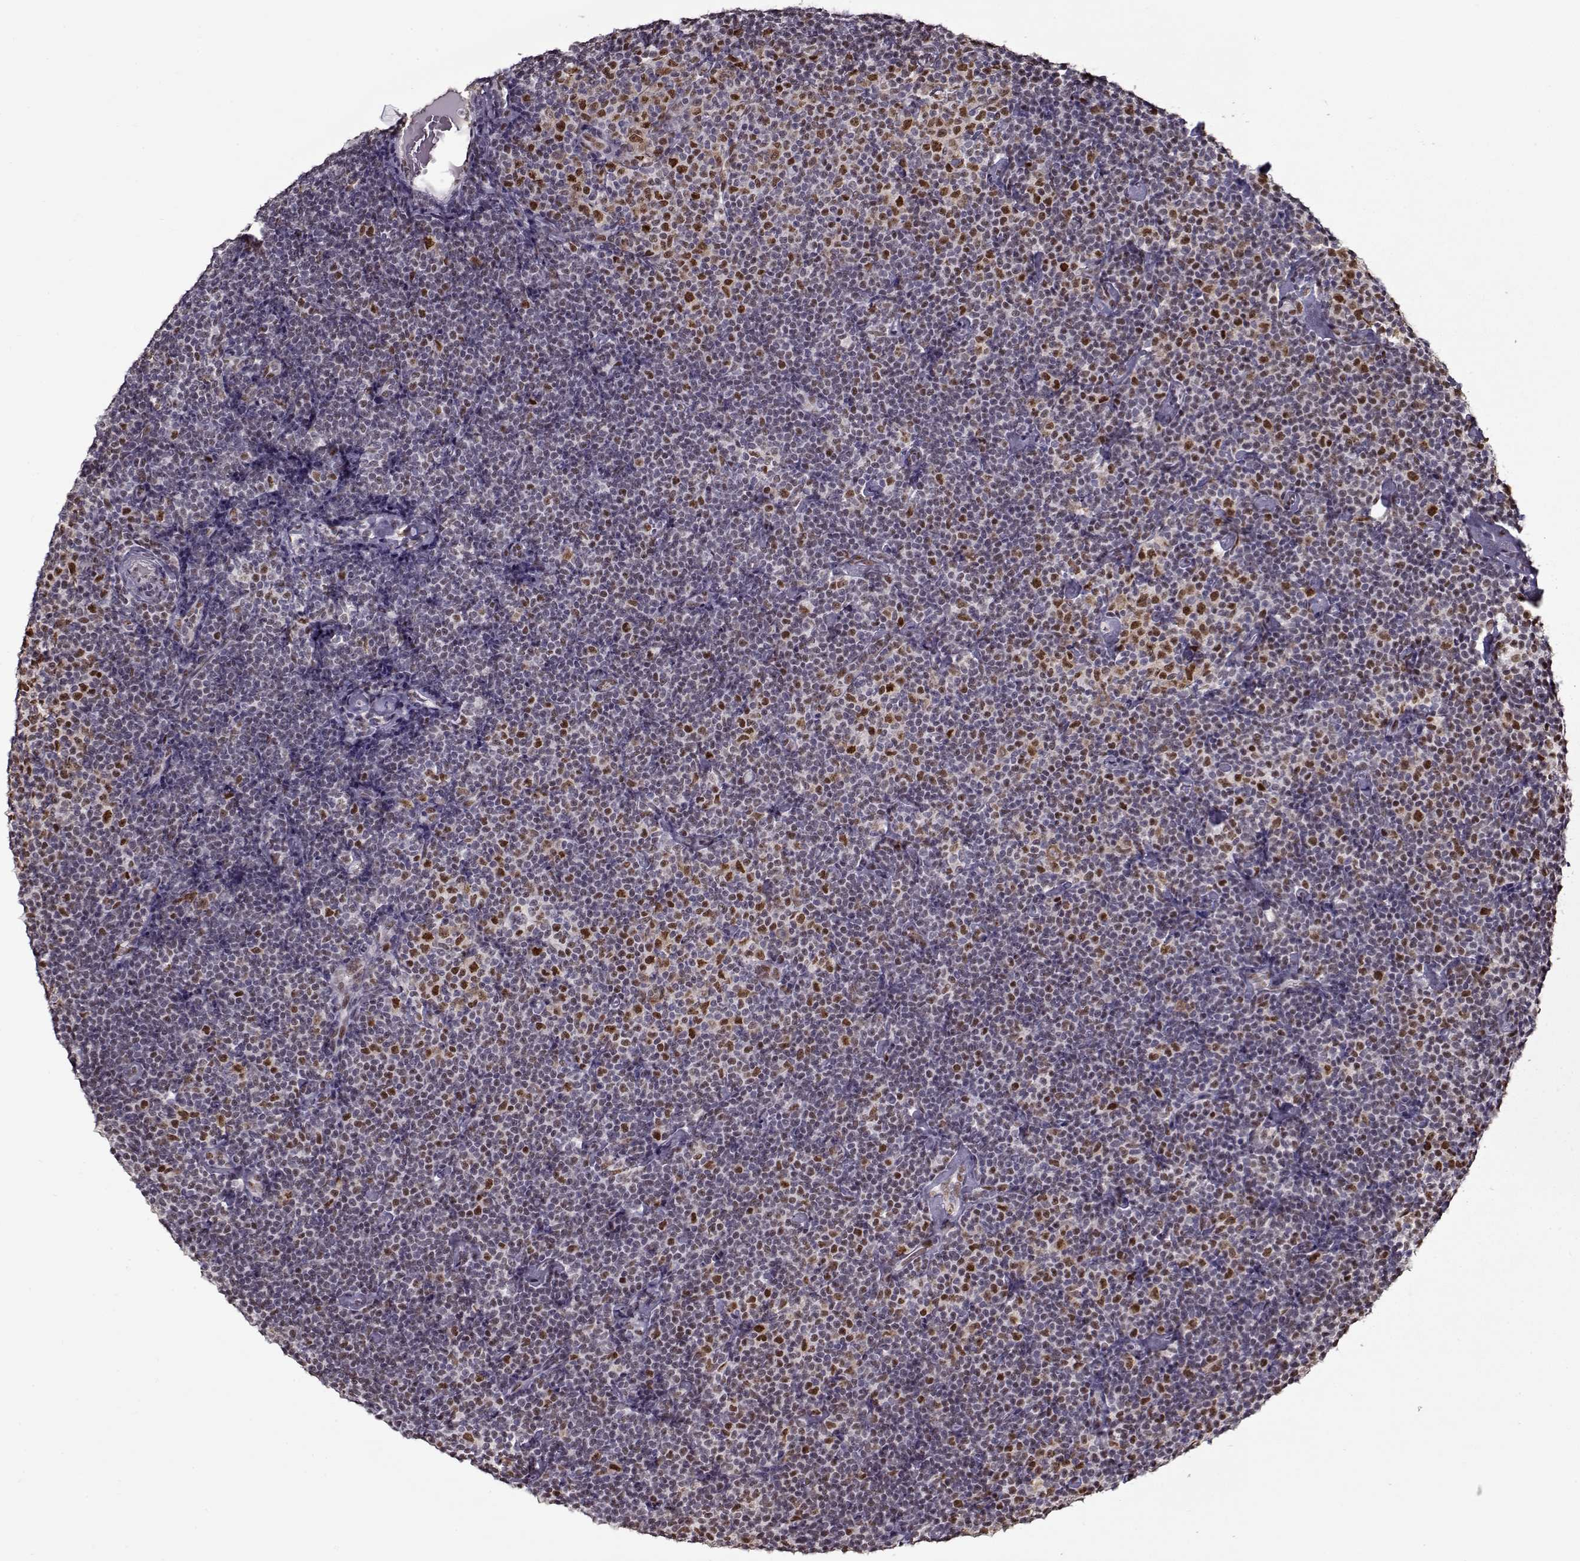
{"staining": {"intensity": "moderate", "quantity": "<25%", "location": "nuclear"}, "tissue": "lymphoma", "cell_type": "Tumor cells", "image_type": "cancer", "snomed": [{"axis": "morphology", "description": "Malignant lymphoma, non-Hodgkin's type, Low grade"}, {"axis": "topography", "description": "Lymph node"}], "caption": "Immunohistochemistry (IHC) image of lymphoma stained for a protein (brown), which exhibits low levels of moderate nuclear positivity in approximately <25% of tumor cells.", "gene": "PRMT8", "patient": {"sex": "male", "age": 81}}